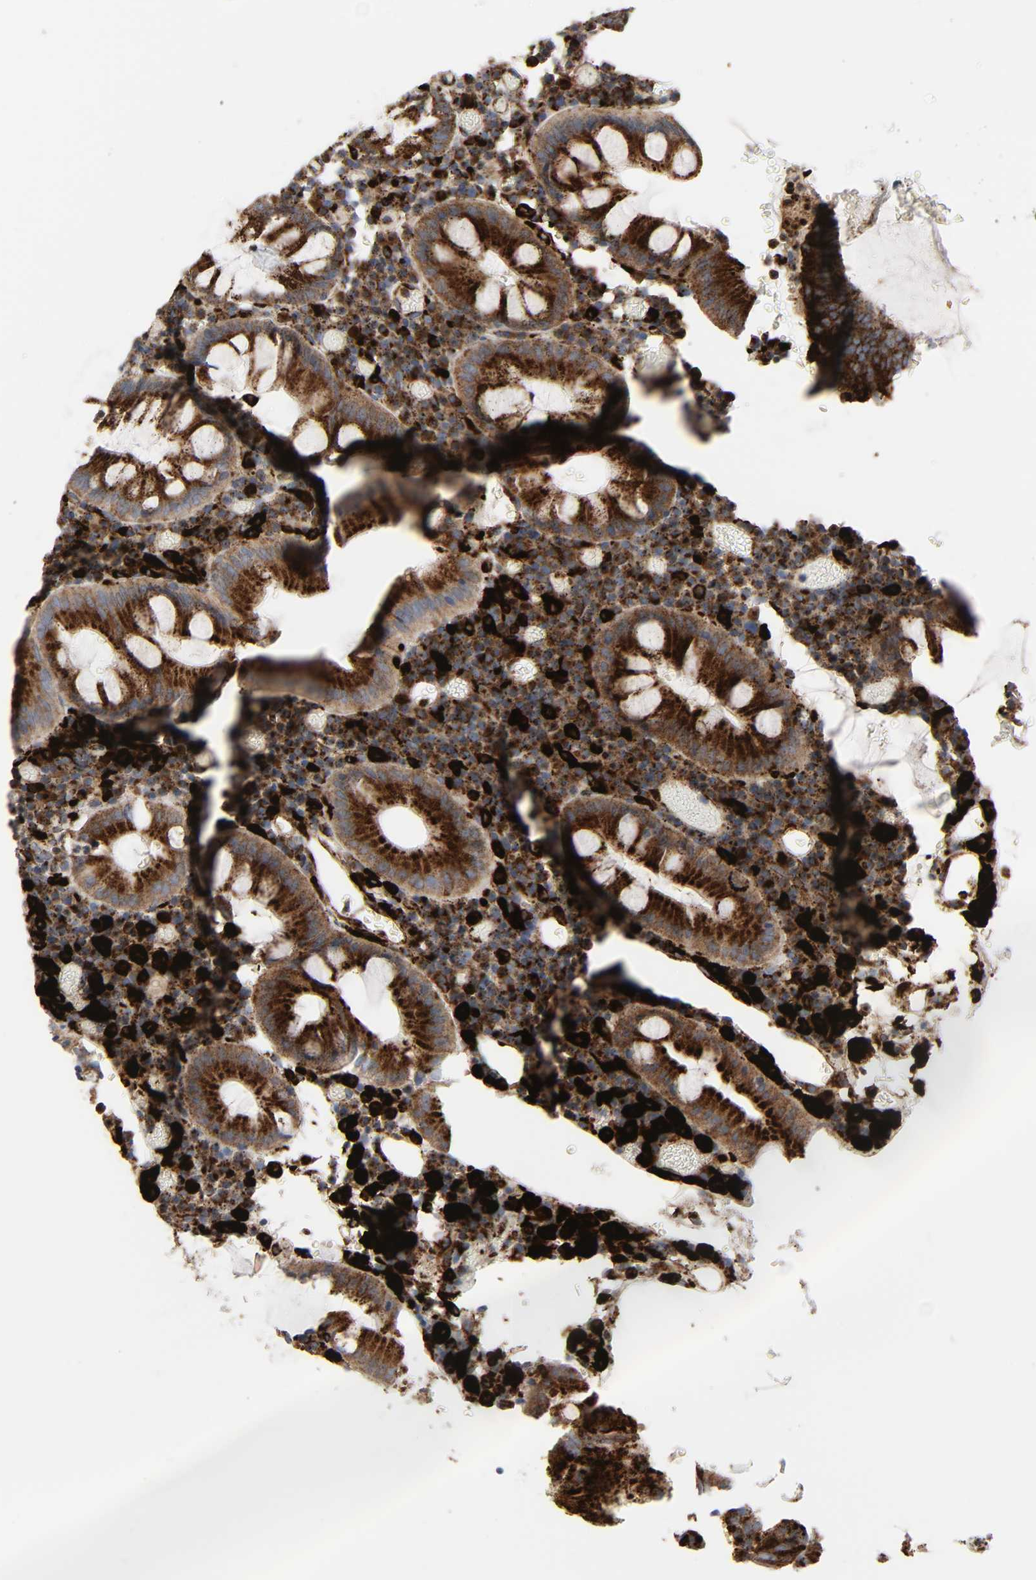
{"staining": {"intensity": "strong", "quantity": ">75%", "location": "cytoplasmic/membranous"}, "tissue": "colorectal cancer", "cell_type": "Tumor cells", "image_type": "cancer", "snomed": [{"axis": "morphology", "description": "Normal tissue, NOS"}, {"axis": "morphology", "description": "Adenocarcinoma, NOS"}, {"axis": "topography", "description": "Colon"}], "caption": "An IHC histopathology image of neoplastic tissue is shown. Protein staining in brown shows strong cytoplasmic/membranous positivity in colorectal adenocarcinoma within tumor cells. (IHC, brightfield microscopy, high magnification).", "gene": "PSAP", "patient": {"sex": "female", "age": 78}}